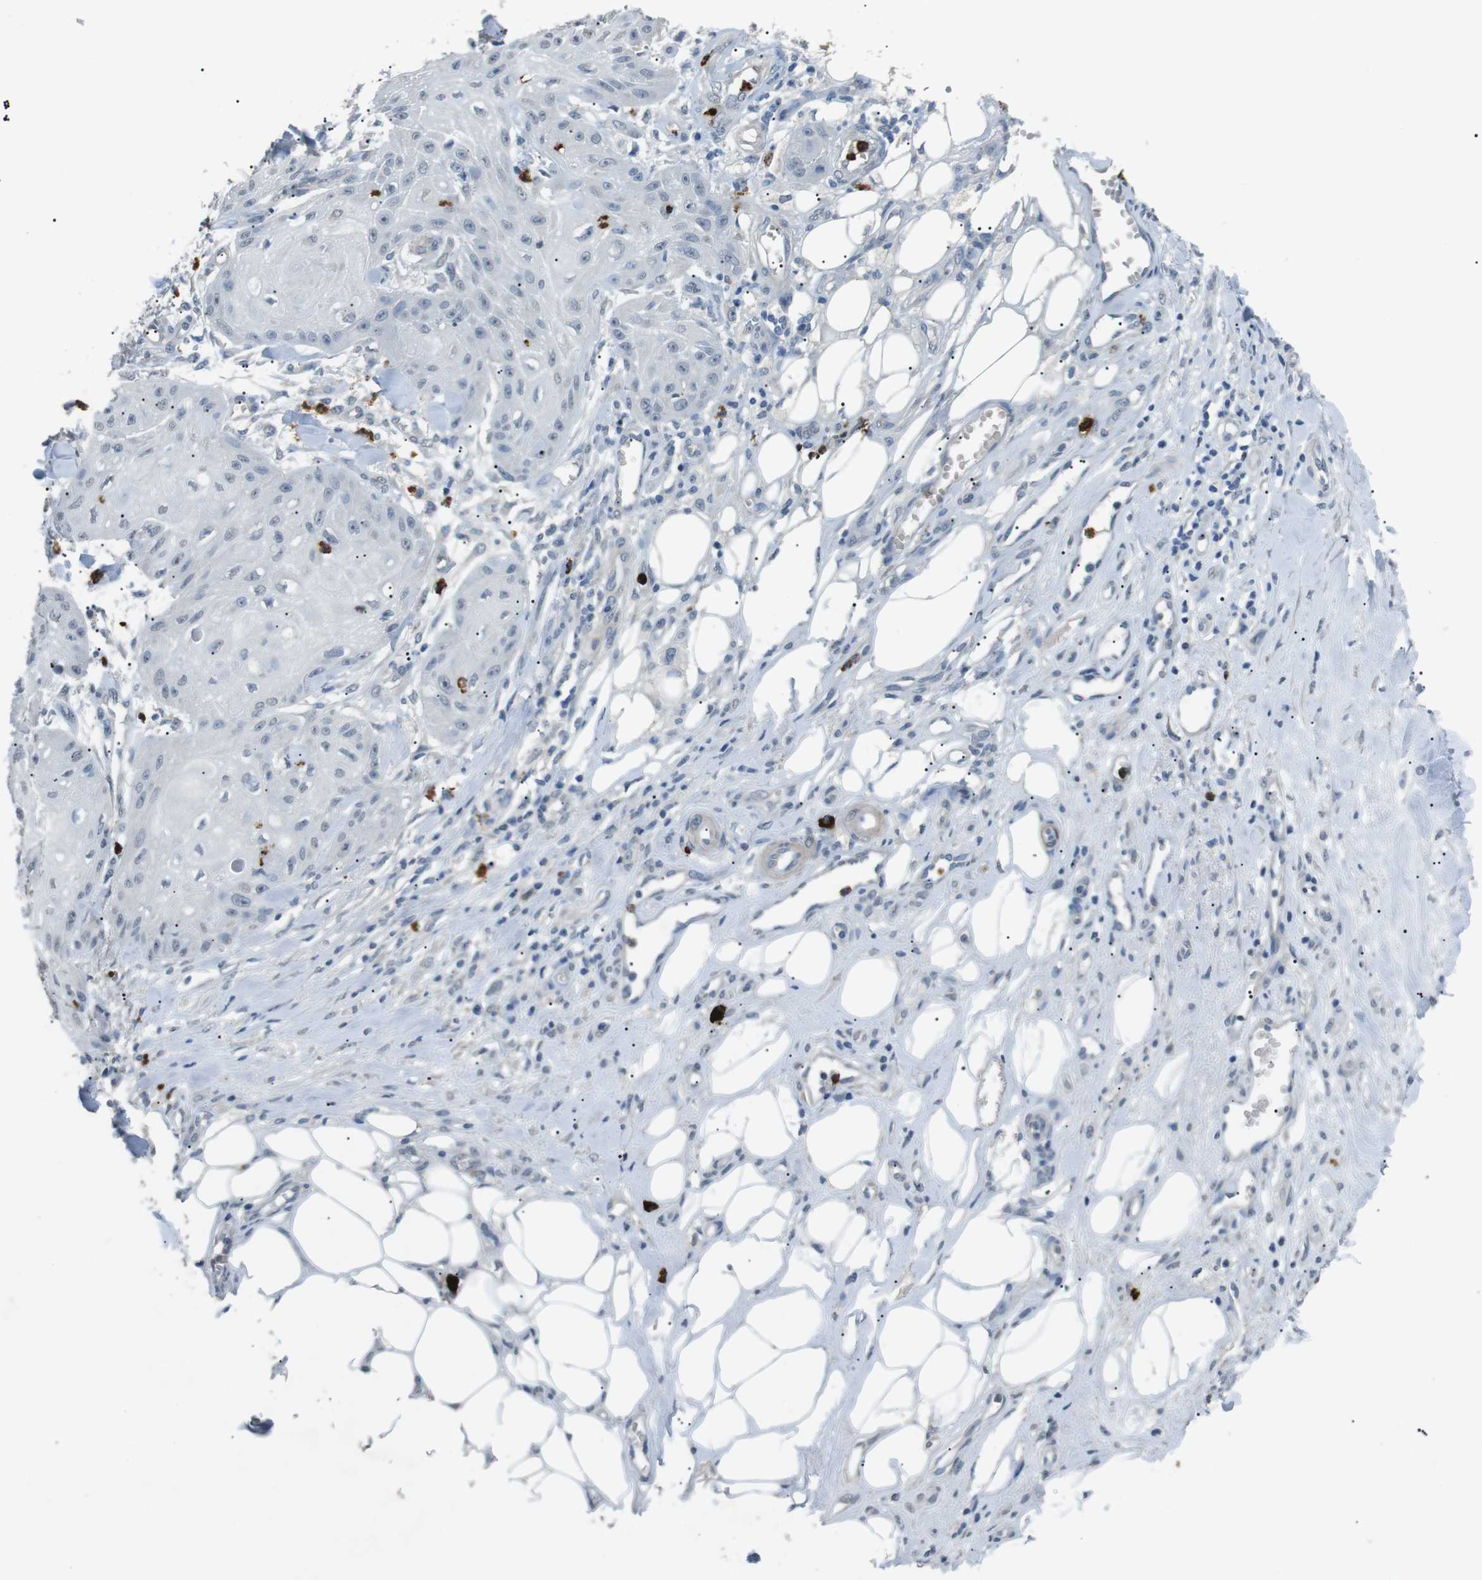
{"staining": {"intensity": "negative", "quantity": "none", "location": "none"}, "tissue": "skin cancer", "cell_type": "Tumor cells", "image_type": "cancer", "snomed": [{"axis": "morphology", "description": "Basal cell carcinoma"}, {"axis": "topography", "description": "Skin"}], "caption": "This is an immunohistochemistry micrograph of human skin cancer (basal cell carcinoma). There is no expression in tumor cells.", "gene": "GZMM", "patient": {"sex": "male", "age": 87}}